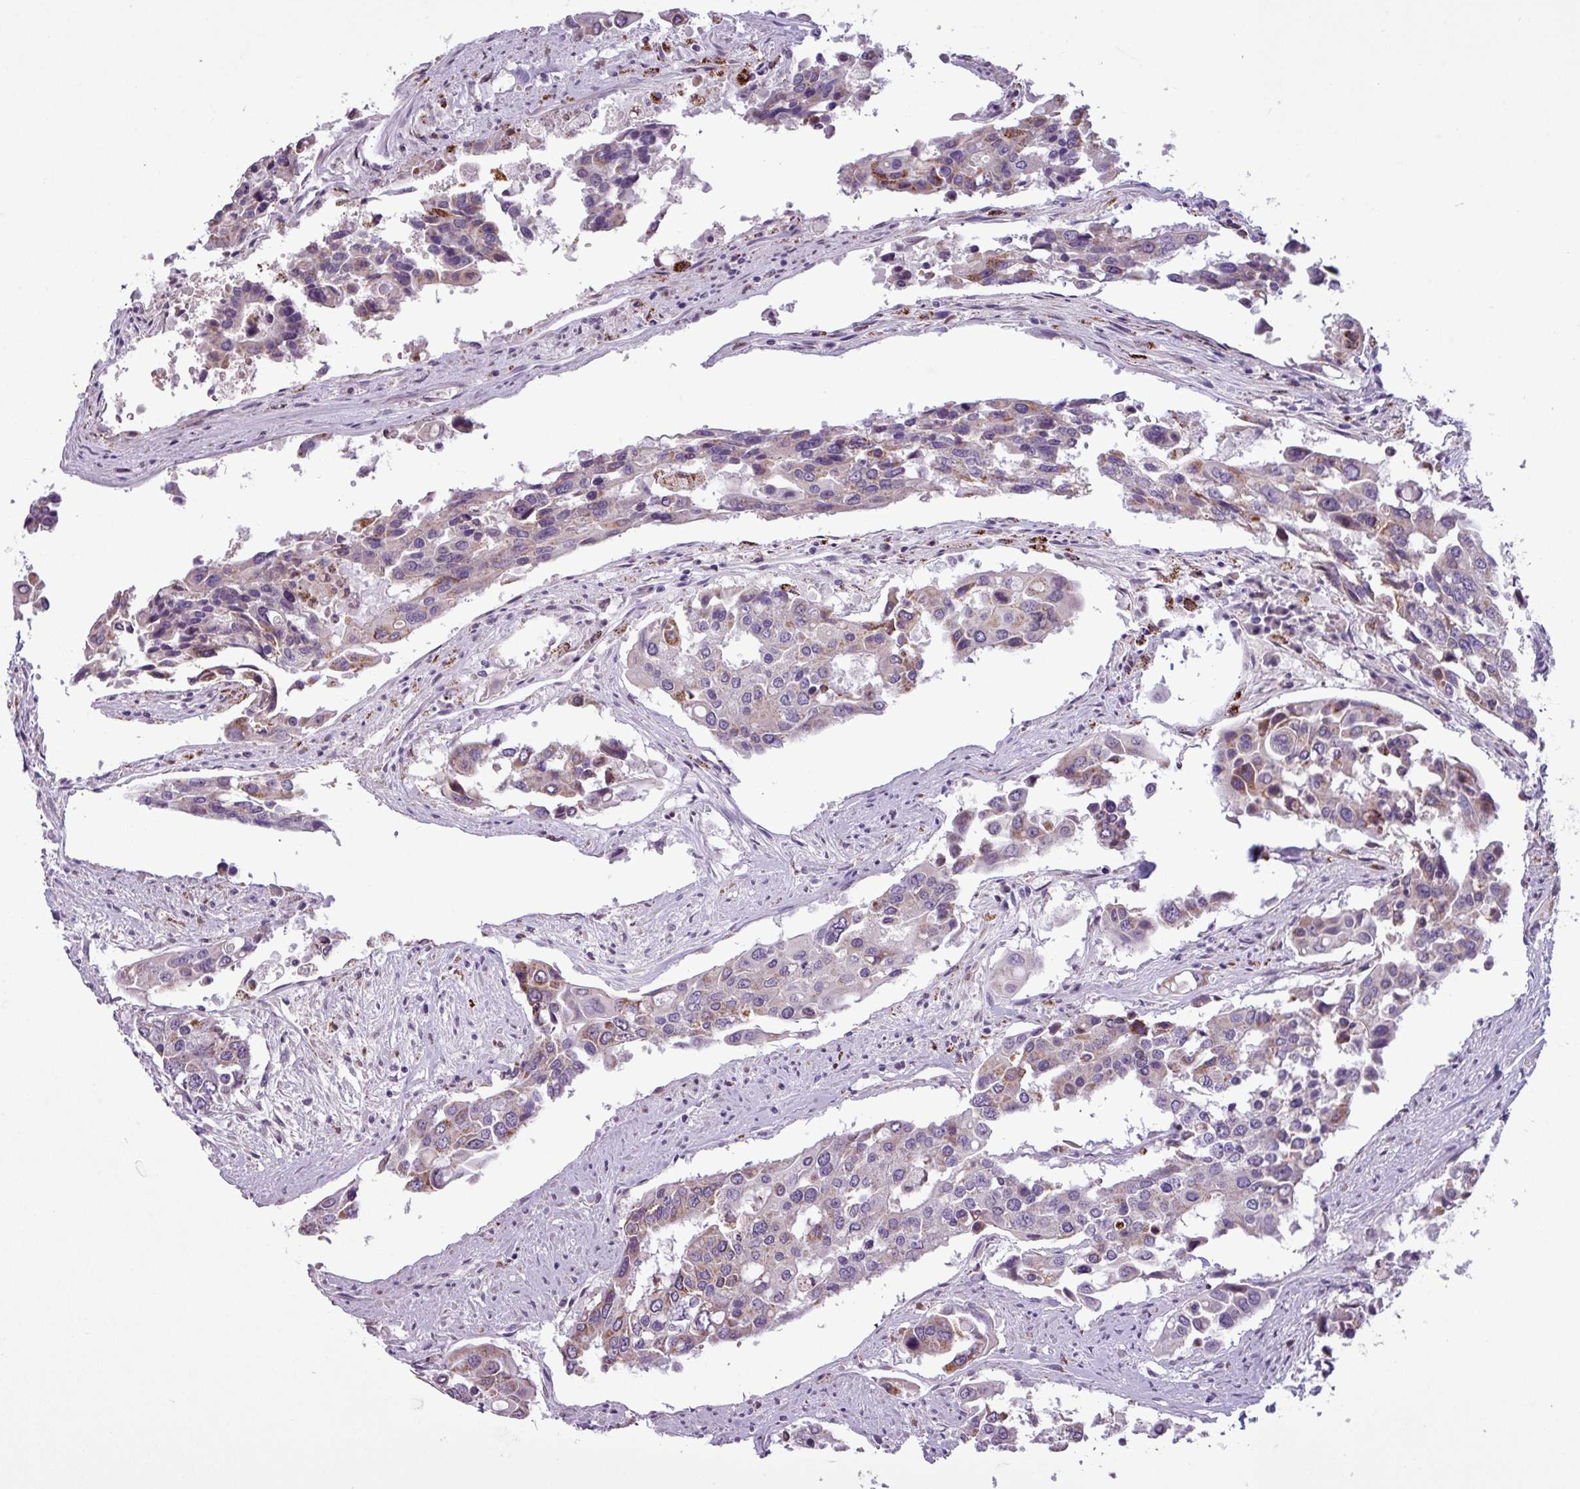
{"staining": {"intensity": "moderate", "quantity": "25%-75%", "location": "cytoplasmic/membranous"}, "tissue": "colorectal cancer", "cell_type": "Tumor cells", "image_type": "cancer", "snomed": [{"axis": "morphology", "description": "Adenocarcinoma, NOS"}, {"axis": "topography", "description": "Colon"}], "caption": "A high-resolution photomicrograph shows immunohistochemistry (IHC) staining of colorectal cancer (adenocarcinoma), which exhibits moderate cytoplasmic/membranous staining in approximately 25%-75% of tumor cells.", "gene": "ZNF667", "patient": {"sex": "male", "age": 77}}